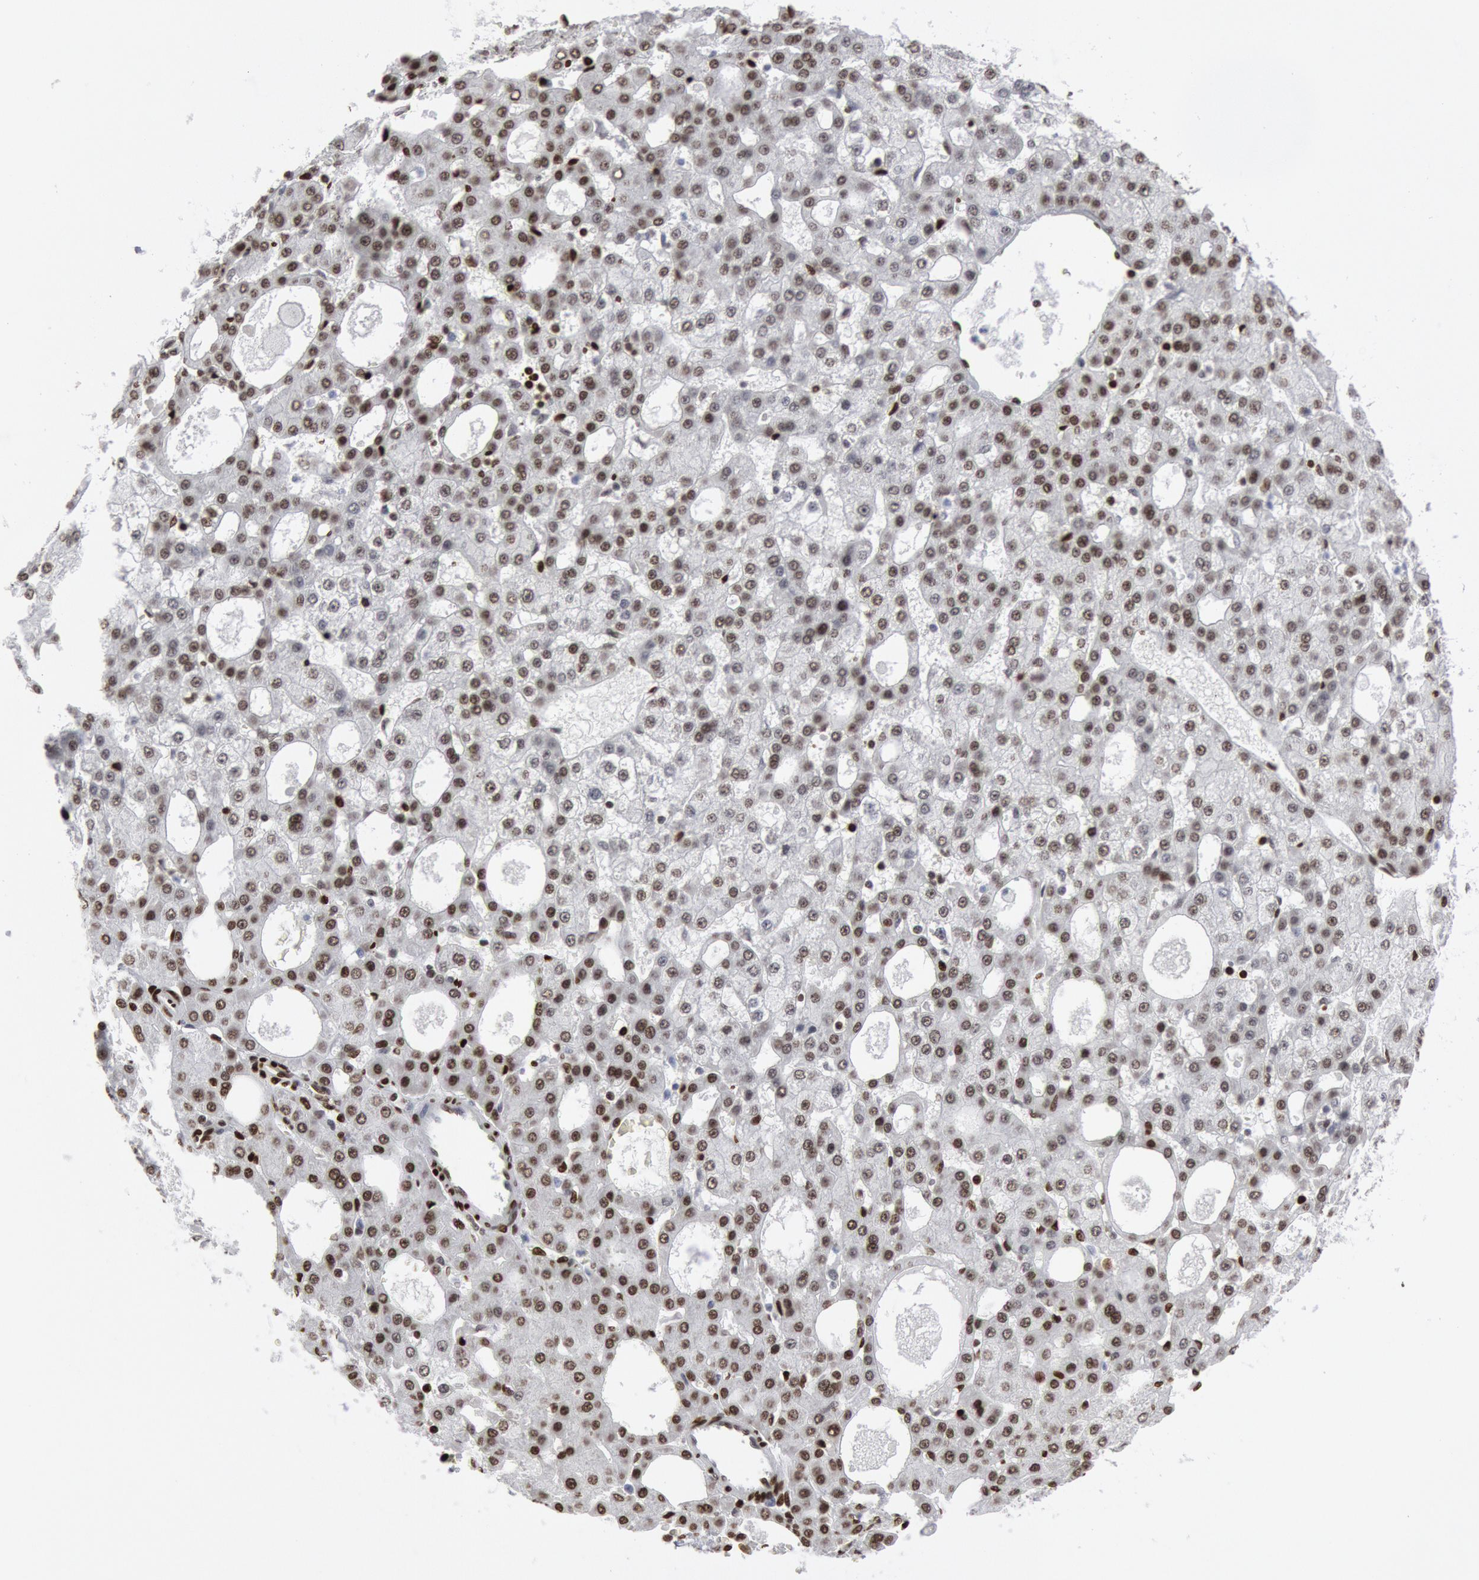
{"staining": {"intensity": "weak", "quantity": ">75%", "location": "nuclear"}, "tissue": "liver cancer", "cell_type": "Tumor cells", "image_type": "cancer", "snomed": [{"axis": "morphology", "description": "Carcinoma, Hepatocellular, NOS"}, {"axis": "topography", "description": "Liver"}], "caption": "IHC image of neoplastic tissue: human hepatocellular carcinoma (liver) stained using immunohistochemistry (IHC) exhibits low levels of weak protein expression localized specifically in the nuclear of tumor cells, appearing as a nuclear brown color.", "gene": "MECP2", "patient": {"sex": "male", "age": 47}}